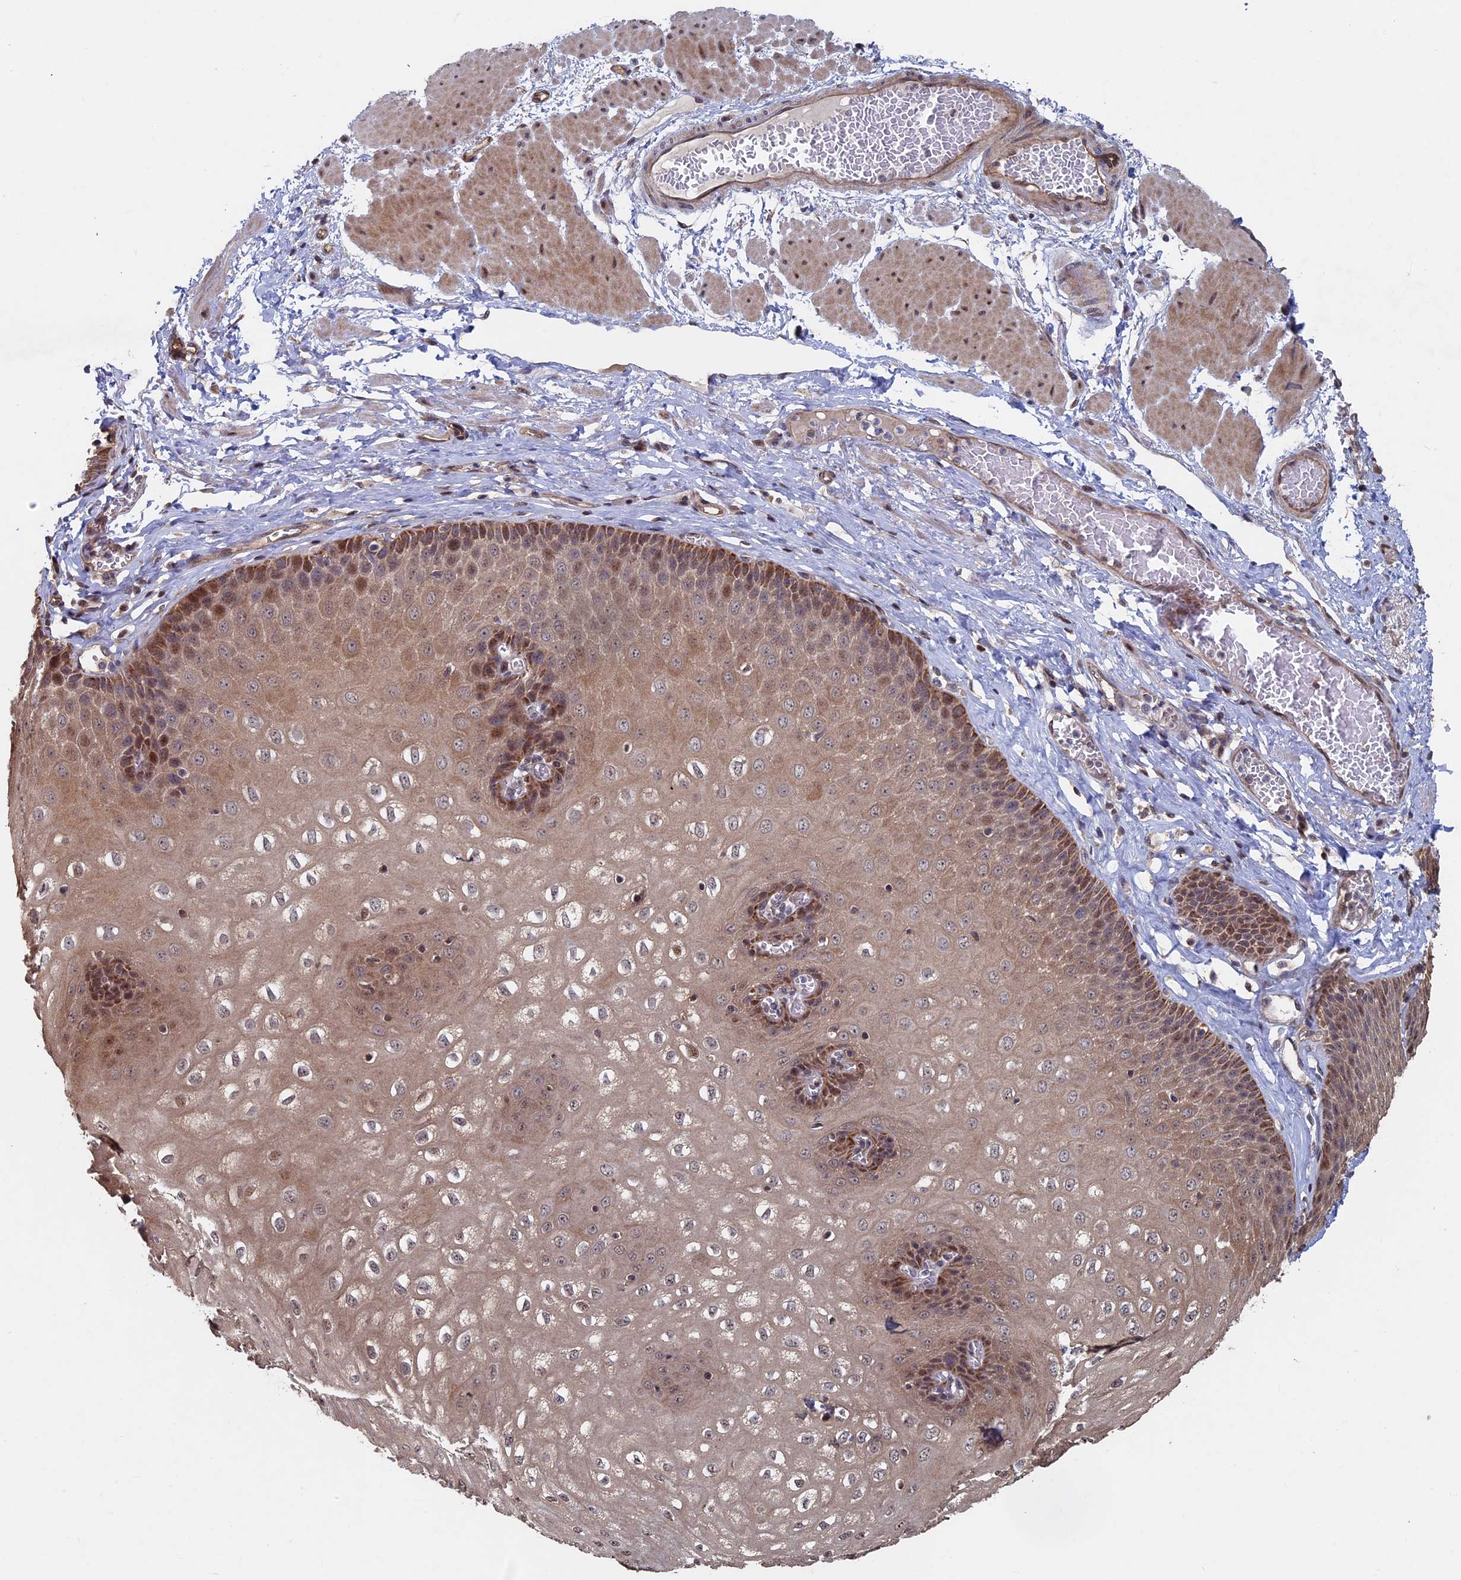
{"staining": {"intensity": "moderate", "quantity": ">75%", "location": "cytoplasmic/membranous,nuclear"}, "tissue": "esophagus", "cell_type": "Squamous epithelial cells", "image_type": "normal", "snomed": [{"axis": "morphology", "description": "Normal tissue, NOS"}, {"axis": "topography", "description": "Esophagus"}], "caption": "Immunohistochemical staining of unremarkable human esophagus shows medium levels of moderate cytoplasmic/membranous,nuclear positivity in approximately >75% of squamous epithelial cells.", "gene": "KIAA1328", "patient": {"sex": "male", "age": 60}}